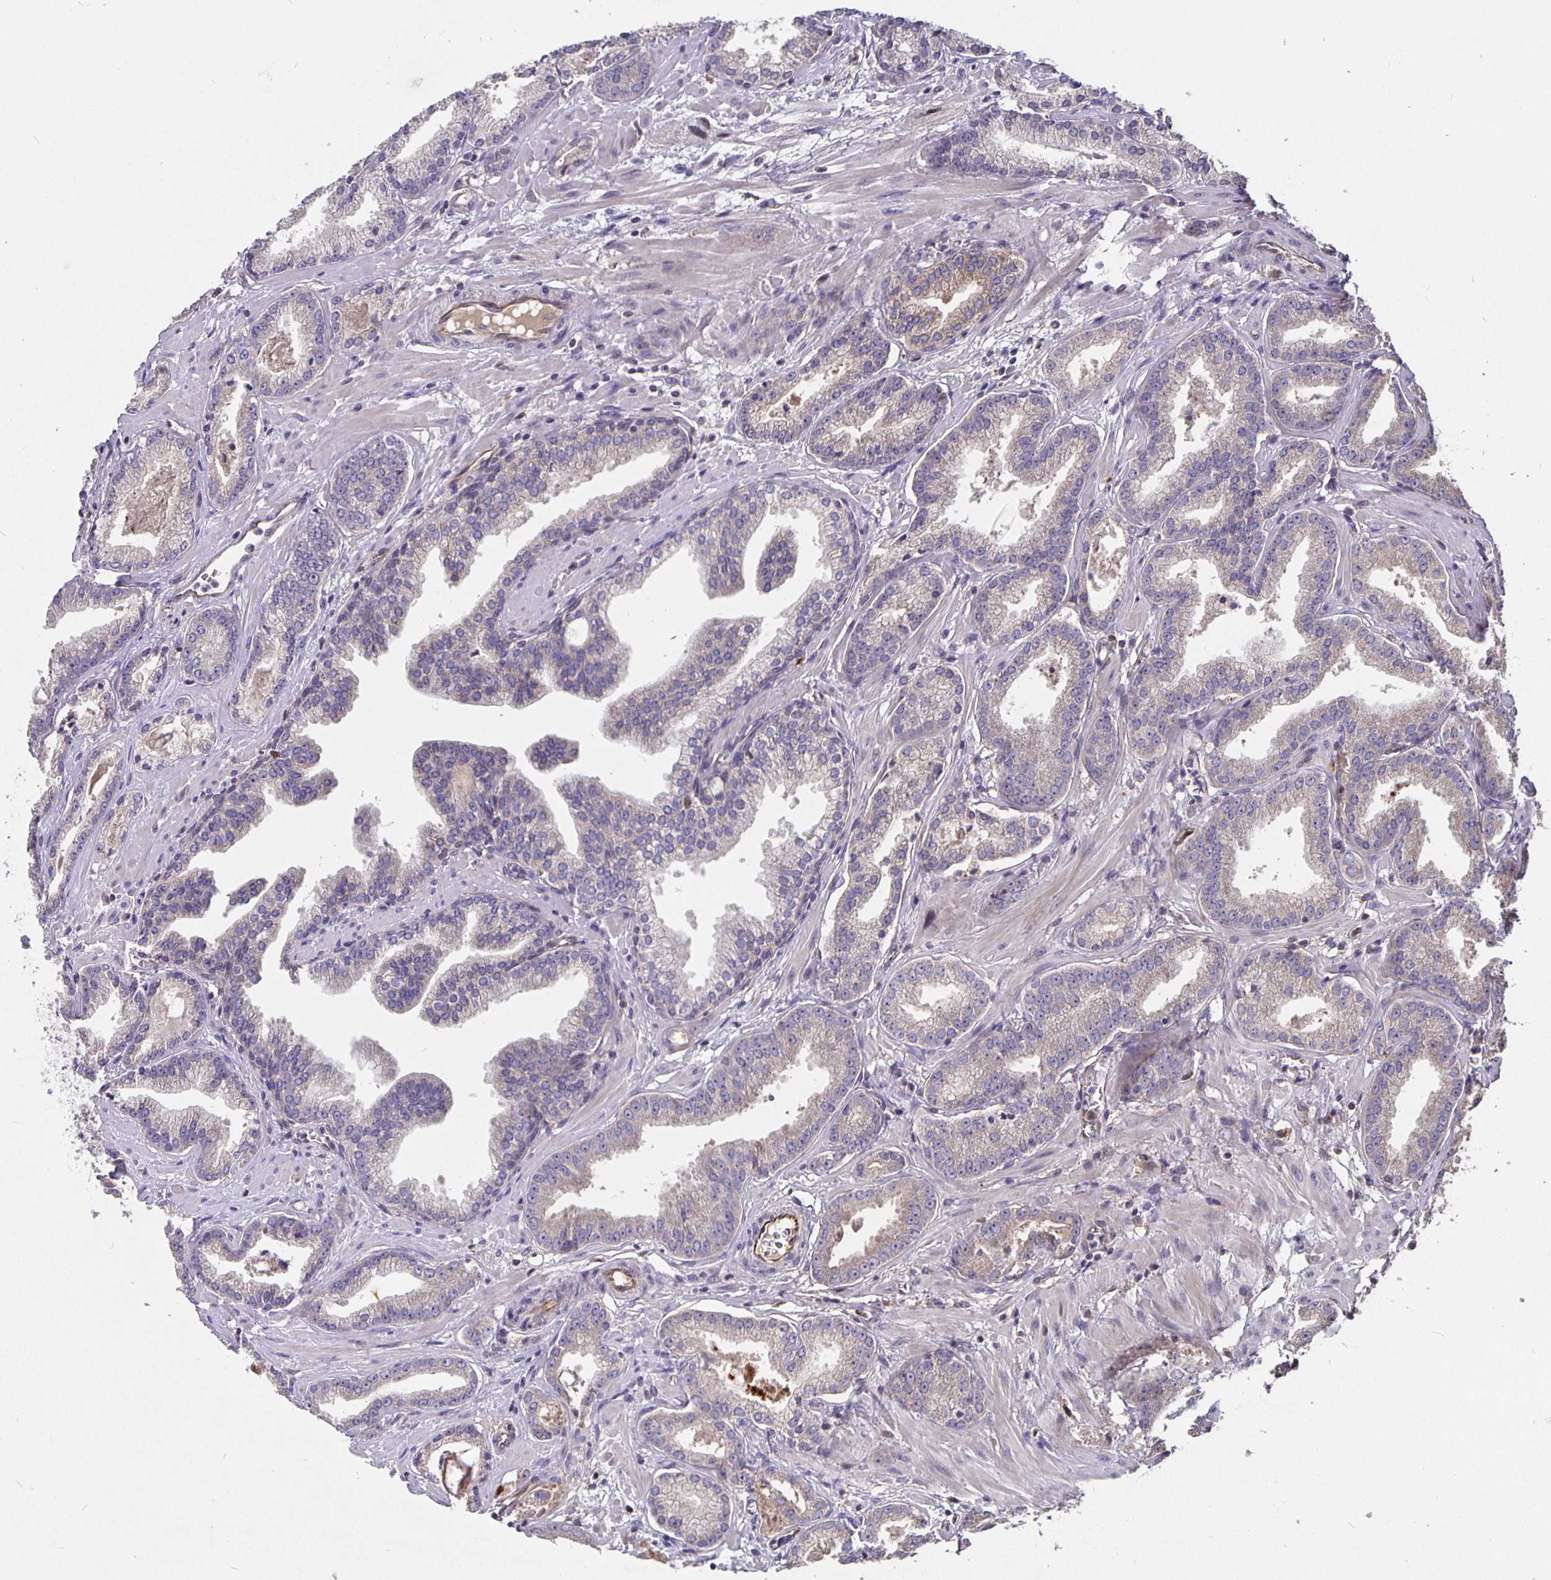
{"staining": {"intensity": "moderate", "quantity": "<25%", "location": "cytoplasmic/membranous"}, "tissue": "prostate cancer", "cell_type": "Tumor cells", "image_type": "cancer", "snomed": [{"axis": "morphology", "description": "Adenocarcinoma, Low grade"}, {"axis": "topography", "description": "Prostate"}], "caption": "Immunohistochemistry photomicrograph of prostate cancer (low-grade adenocarcinoma) stained for a protein (brown), which shows low levels of moderate cytoplasmic/membranous staining in about <25% of tumor cells.", "gene": "NOG", "patient": {"sex": "male", "age": 64}}